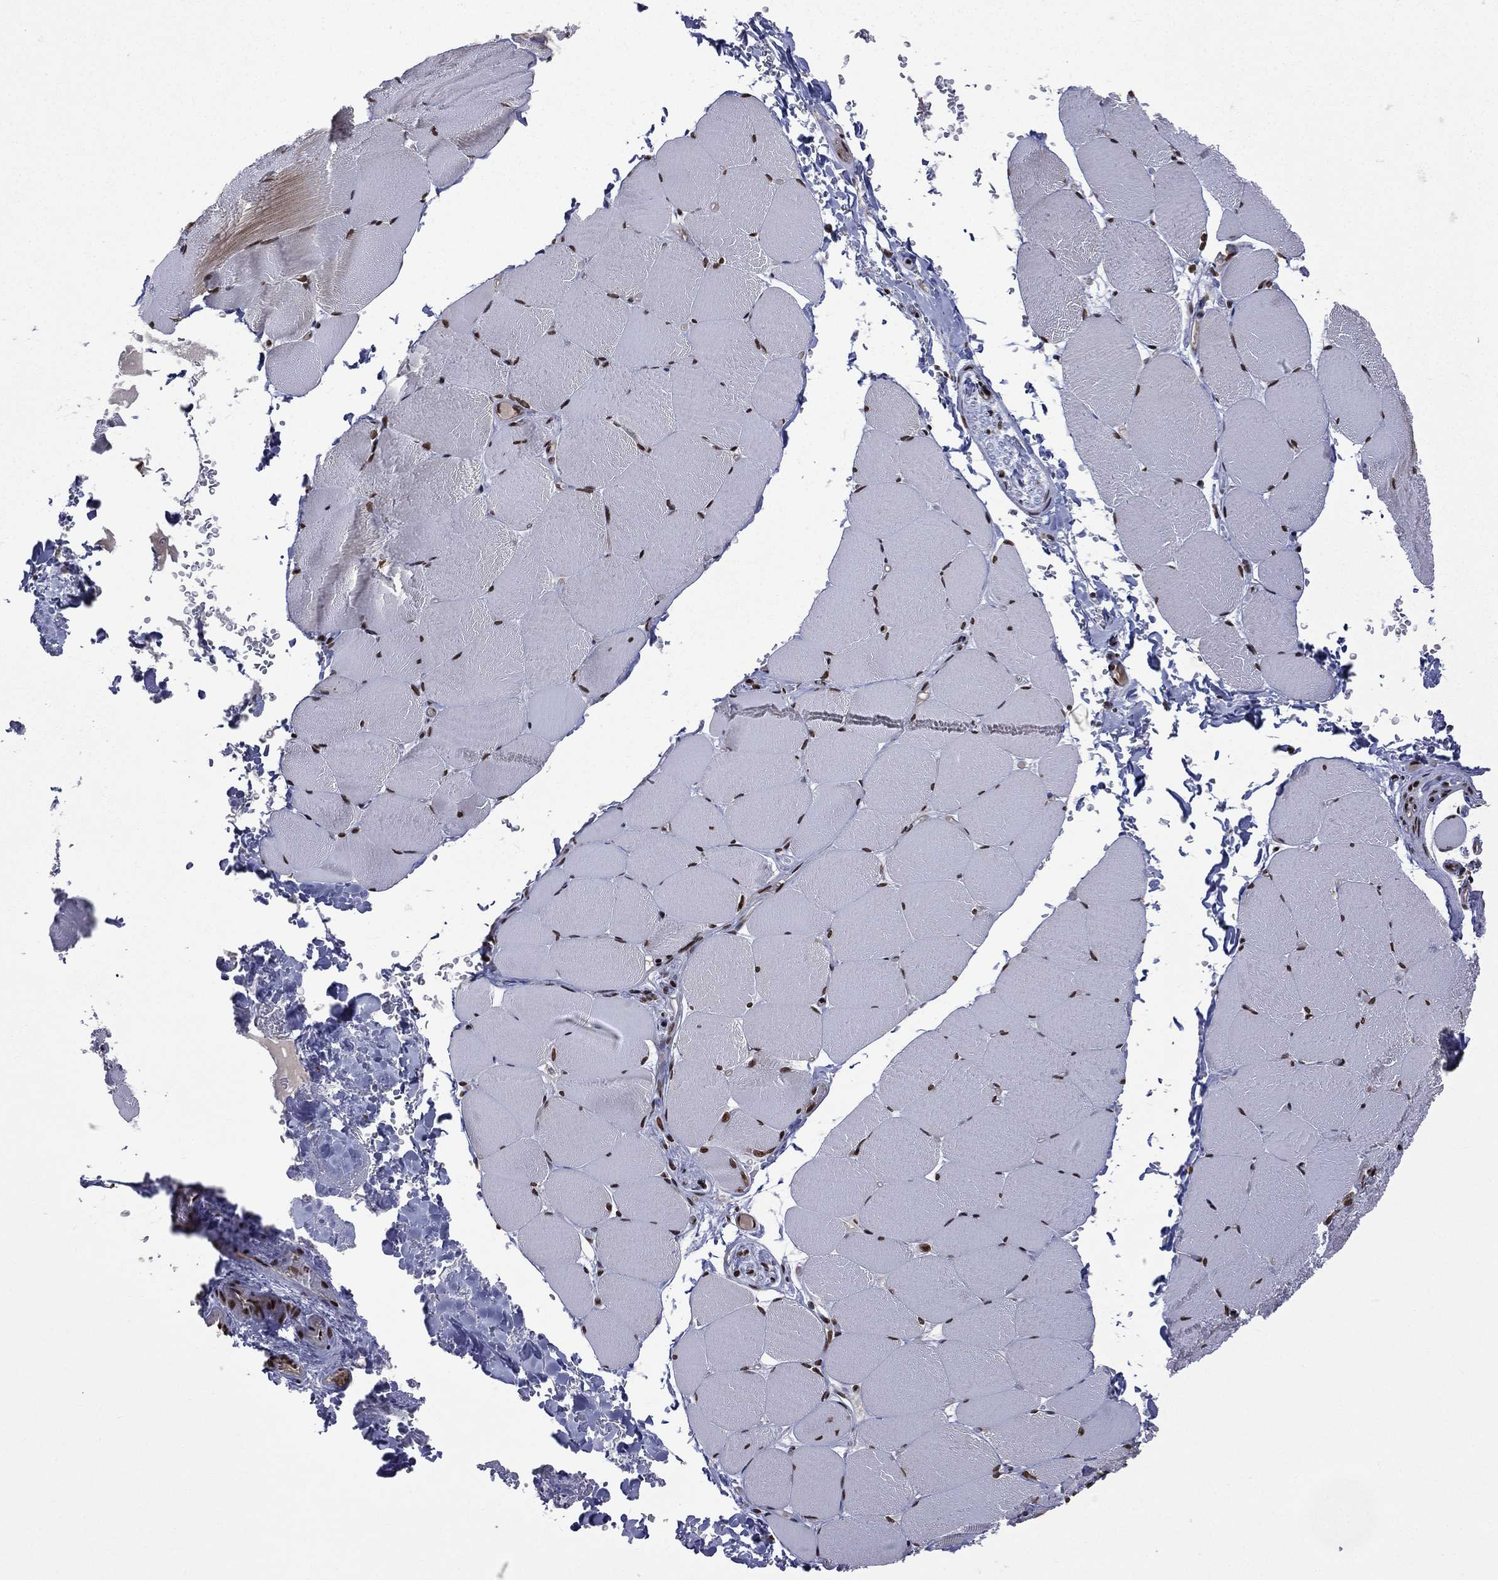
{"staining": {"intensity": "strong", "quantity": ">75%", "location": "nuclear"}, "tissue": "skeletal muscle", "cell_type": "Myocytes", "image_type": "normal", "snomed": [{"axis": "morphology", "description": "Normal tissue, NOS"}, {"axis": "topography", "description": "Skeletal muscle"}], "caption": "Protein expression analysis of benign skeletal muscle demonstrates strong nuclear positivity in approximately >75% of myocytes. (IHC, brightfield microscopy, high magnification).", "gene": "C5orf24", "patient": {"sex": "female", "age": 37}}